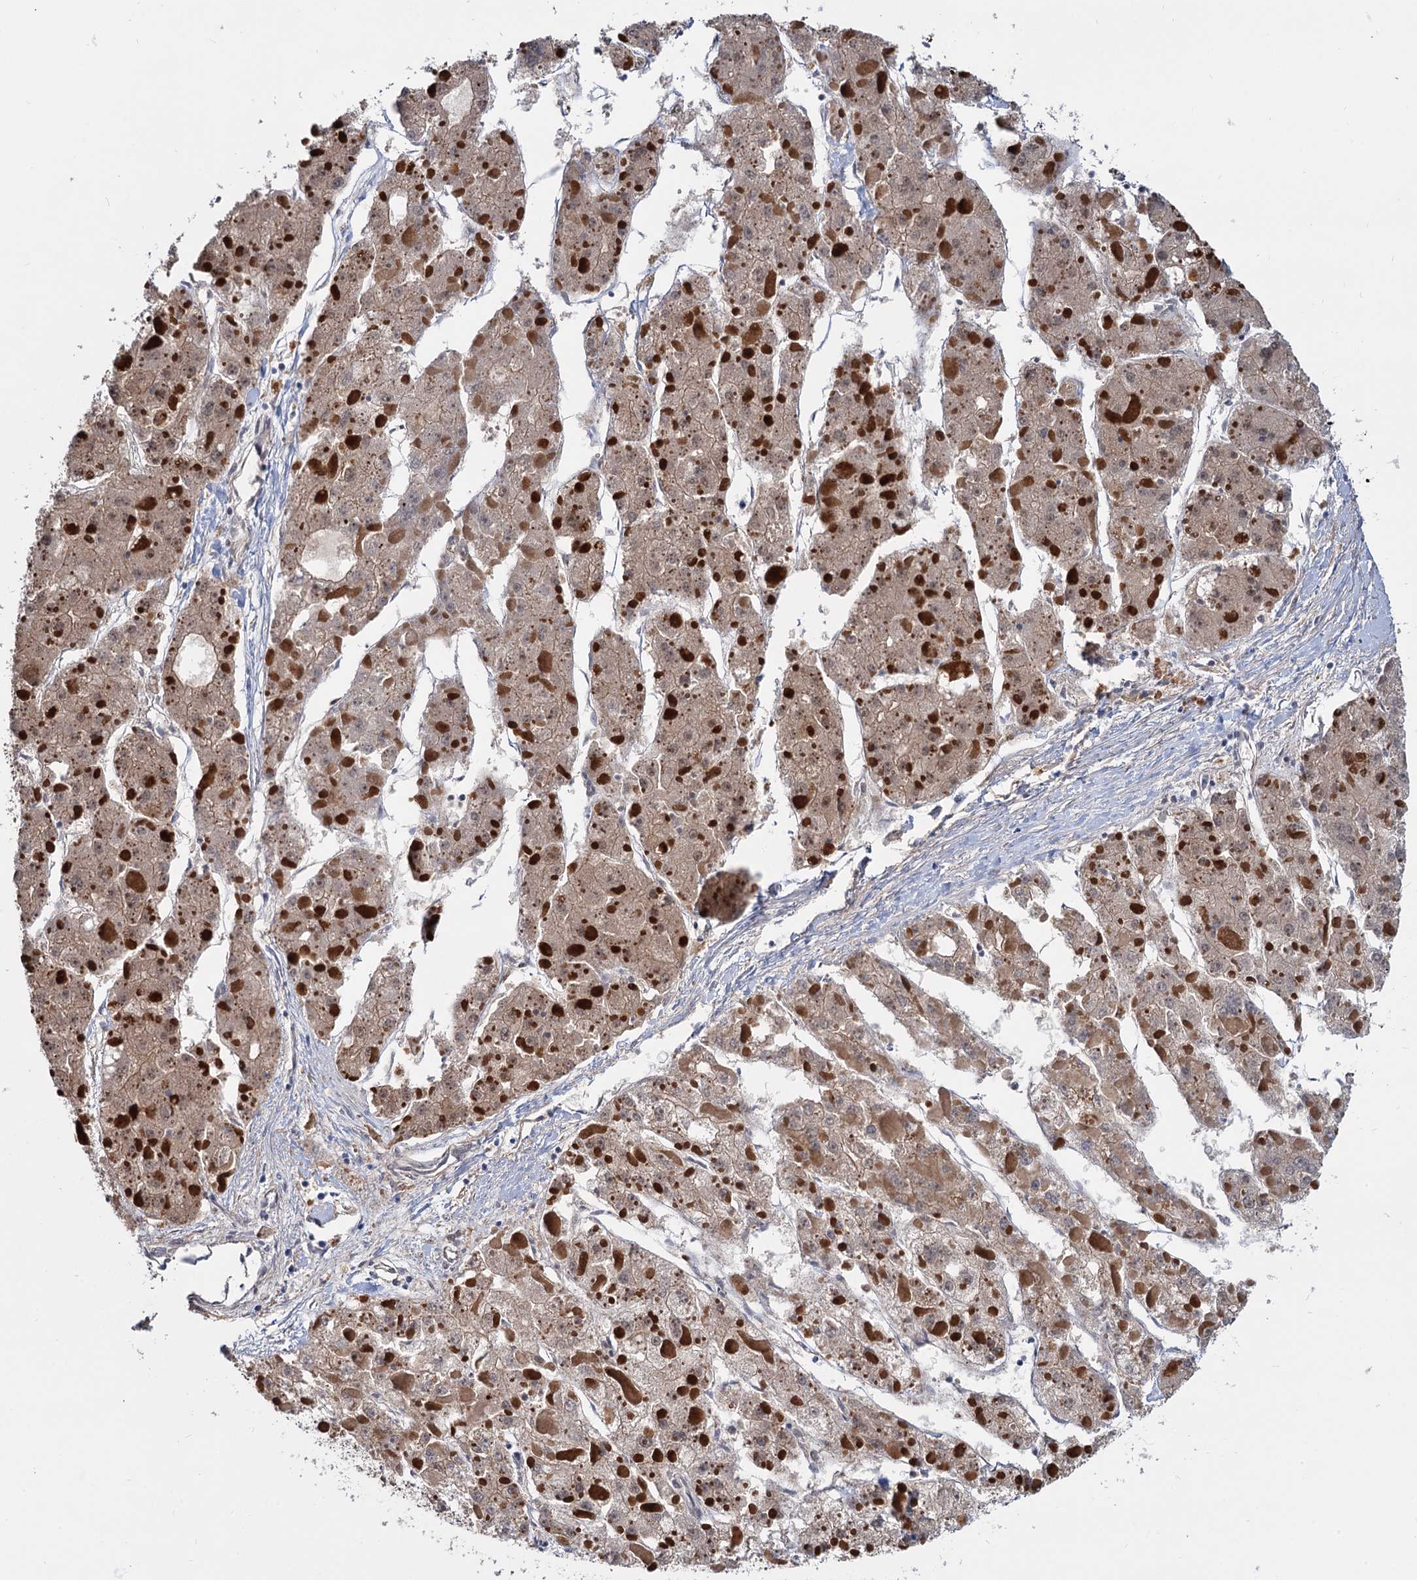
{"staining": {"intensity": "weak", "quantity": ">75%", "location": "cytoplasmic/membranous"}, "tissue": "liver cancer", "cell_type": "Tumor cells", "image_type": "cancer", "snomed": [{"axis": "morphology", "description": "Carcinoma, Hepatocellular, NOS"}, {"axis": "topography", "description": "Liver"}], "caption": "The immunohistochemical stain highlights weak cytoplasmic/membranous staining in tumor cells of liver cancer (hepatocellular carcinoma) tissue. (IHC, brightfield microscopy, high magnification).", "gene": "SNX15", "patient": {"sex": "female", "age": 73}}